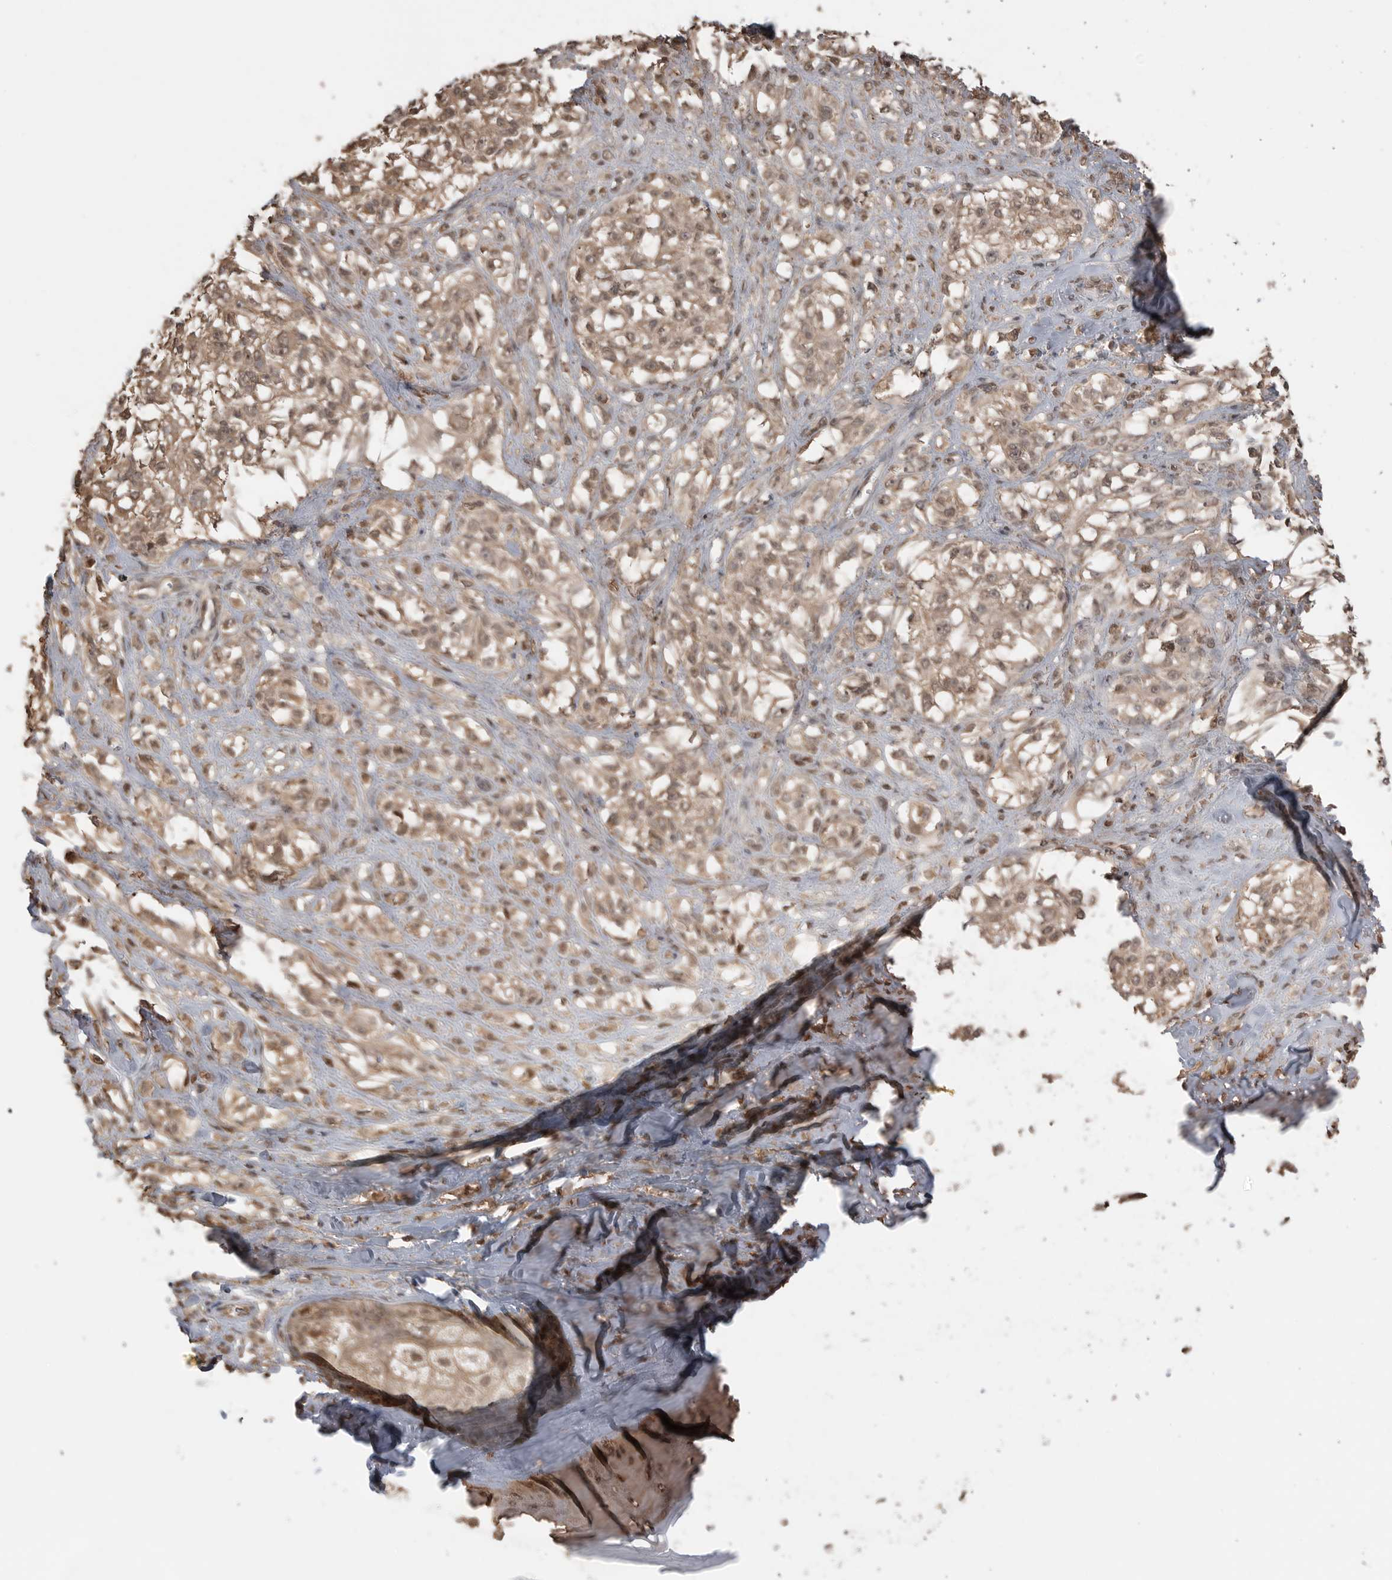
{"staining": {"intensity": "weak", "quantity": ">75%", "location": "cytoplasmic/membranous,nuclear"}, "tissue": "melanoma", "cell_type": "Tumor cells", "image_type": "cancer", "snomed": [{"axis": "morphology", "description": "Malignant melanoma, NOS"}, {"axis": "topography", "description": "Skin of head"}], "caption": "A brown stain shows weak cytoplasmic/membranous and nuclear staining of a protein in melanoma tumor cells.", "gene": "PEAK1", "patient": {"sex": "male", "age": 83}}